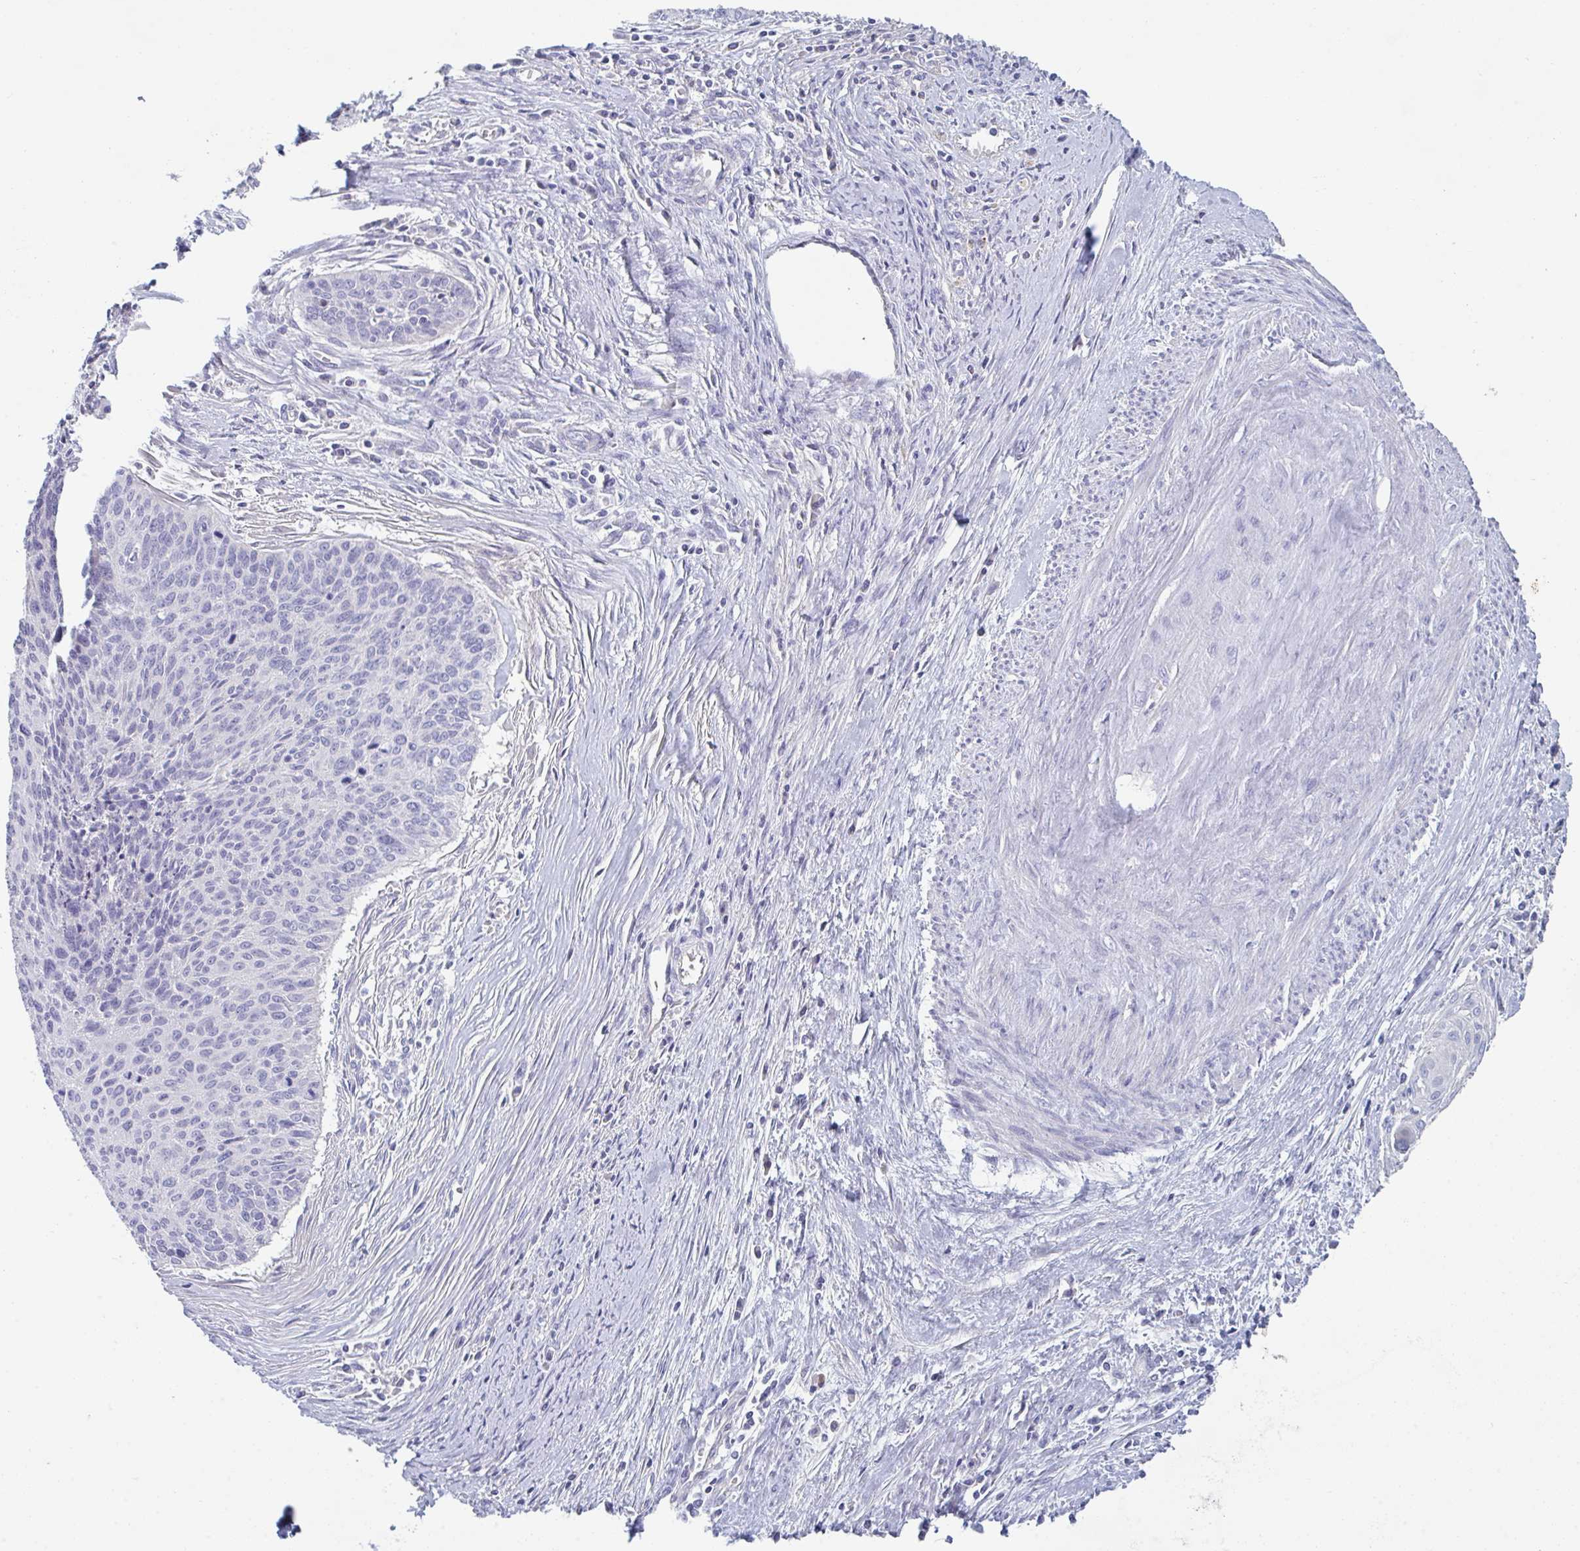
{"staining": {"intensity": "negative", "quantity": "none", "location": "none"}, "tissue": "cervical cancer", "cell_type": "Tumor cells", "image_type": "cancer", "snomed": [{"axis": "morphology", "description": "Squamous cell carcinoma, NOS"}, {"axis": "topography", "description": "Cervix"}], "caption": "Cervical cancer (squamous cell carcinoma) was stained to show a protein in brown. There is no significant positivity in tumor cells.", "gene": "HGFAC", "patient": {"sex": "female", "age": 55}}